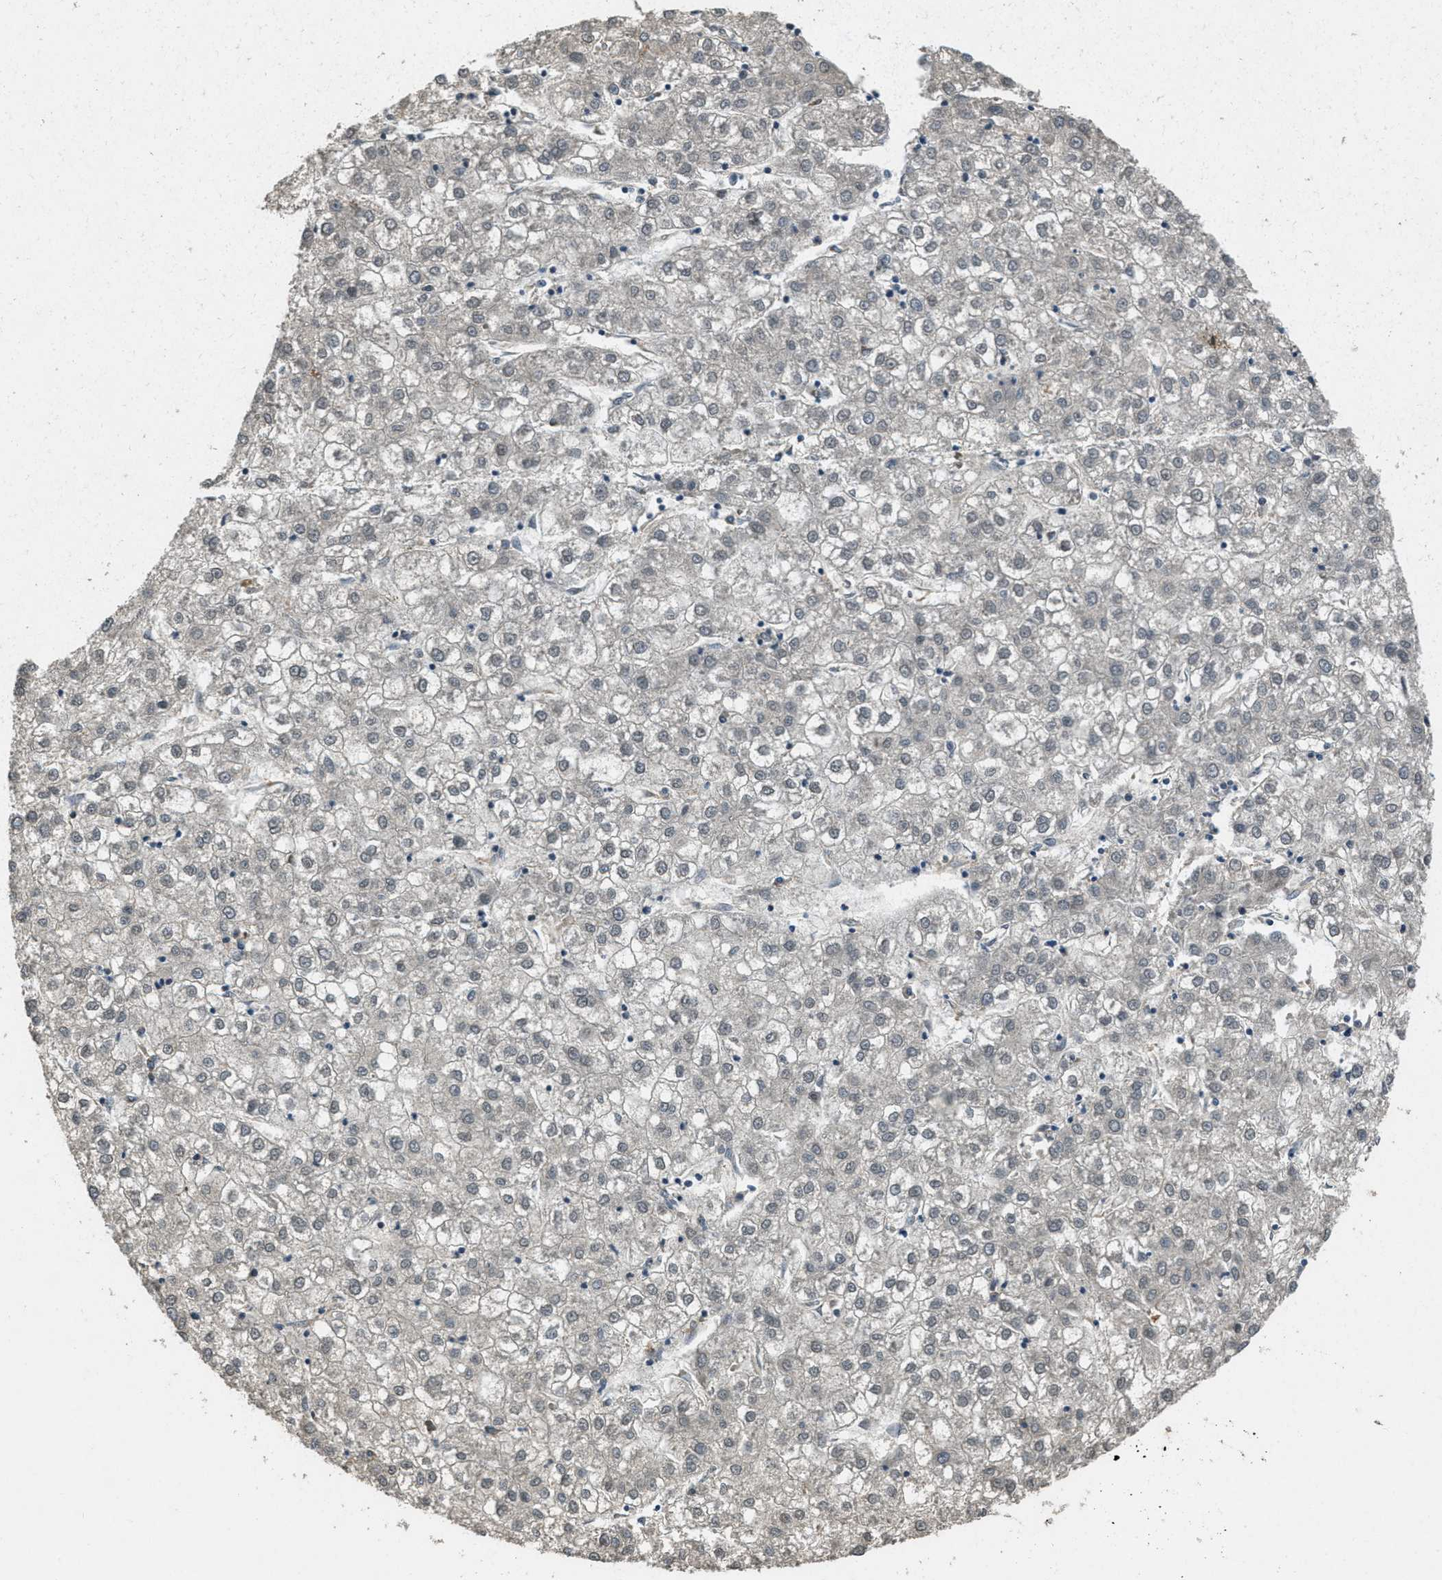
{"staining": {"intensity": "negative", "quantity": "none", "location": "none"}, "tissue": "liver cancer", "cell_type": "Tumor cells", "image_type": "cancer", "snomed": [{"axis": "morphology", "description": "Carcinoma, Hepatocellular, NOS"}, {"axis": "topography", "description": "Liver"}], "caption": "The immunohistochemistry (IHC) image has no significant expression in tumor cells of hepatocellular carcinoma (liver) tissue. (Stains: DAB IHC with hematoxylin counter stain, Microscopy: brightfield microscopy at high magnification).", "gene": "ZNF148", "patient": {"sex": "male", "age": 72}}